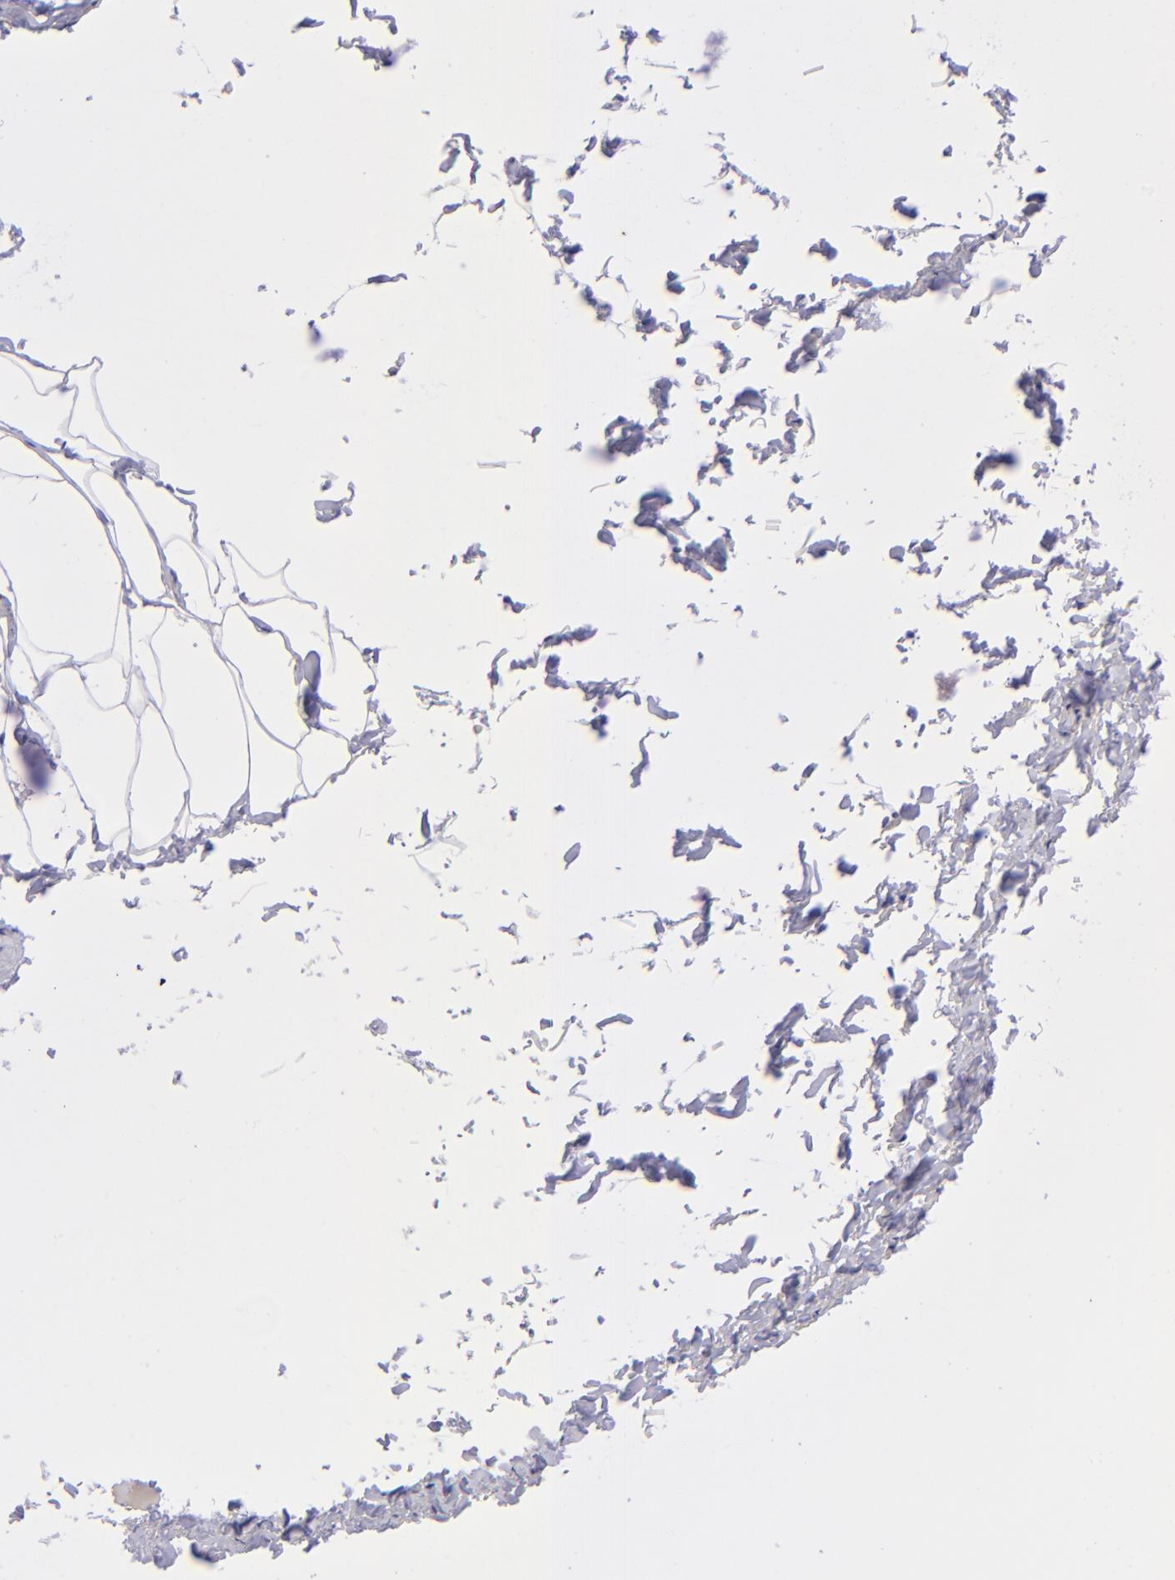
{"staining": {"intensity": "weak", "quantity": "25%-75%", "location": "cytoplasmic/membranous"}, "tissue": "adipose tissue", "cell_type": "Adipocytes", "image_type": "normal", "snomed": [{"axis": "morphology", "description": "Normal tissue, NOS"}, {"axis": "topography", "description": "Soft tissue"}, {"axis": "topography", "description": "Peripheral nerve tissue"}], "caption": "Protein staining demonstrates weak cytoplasmic/membranous positivity in approximately 25%-75% of adipocytes in benign adipose tissue. Nuclei are stained in blue.", "gene": "TYMP", "patient": {"sex": "female", "age": 68}}